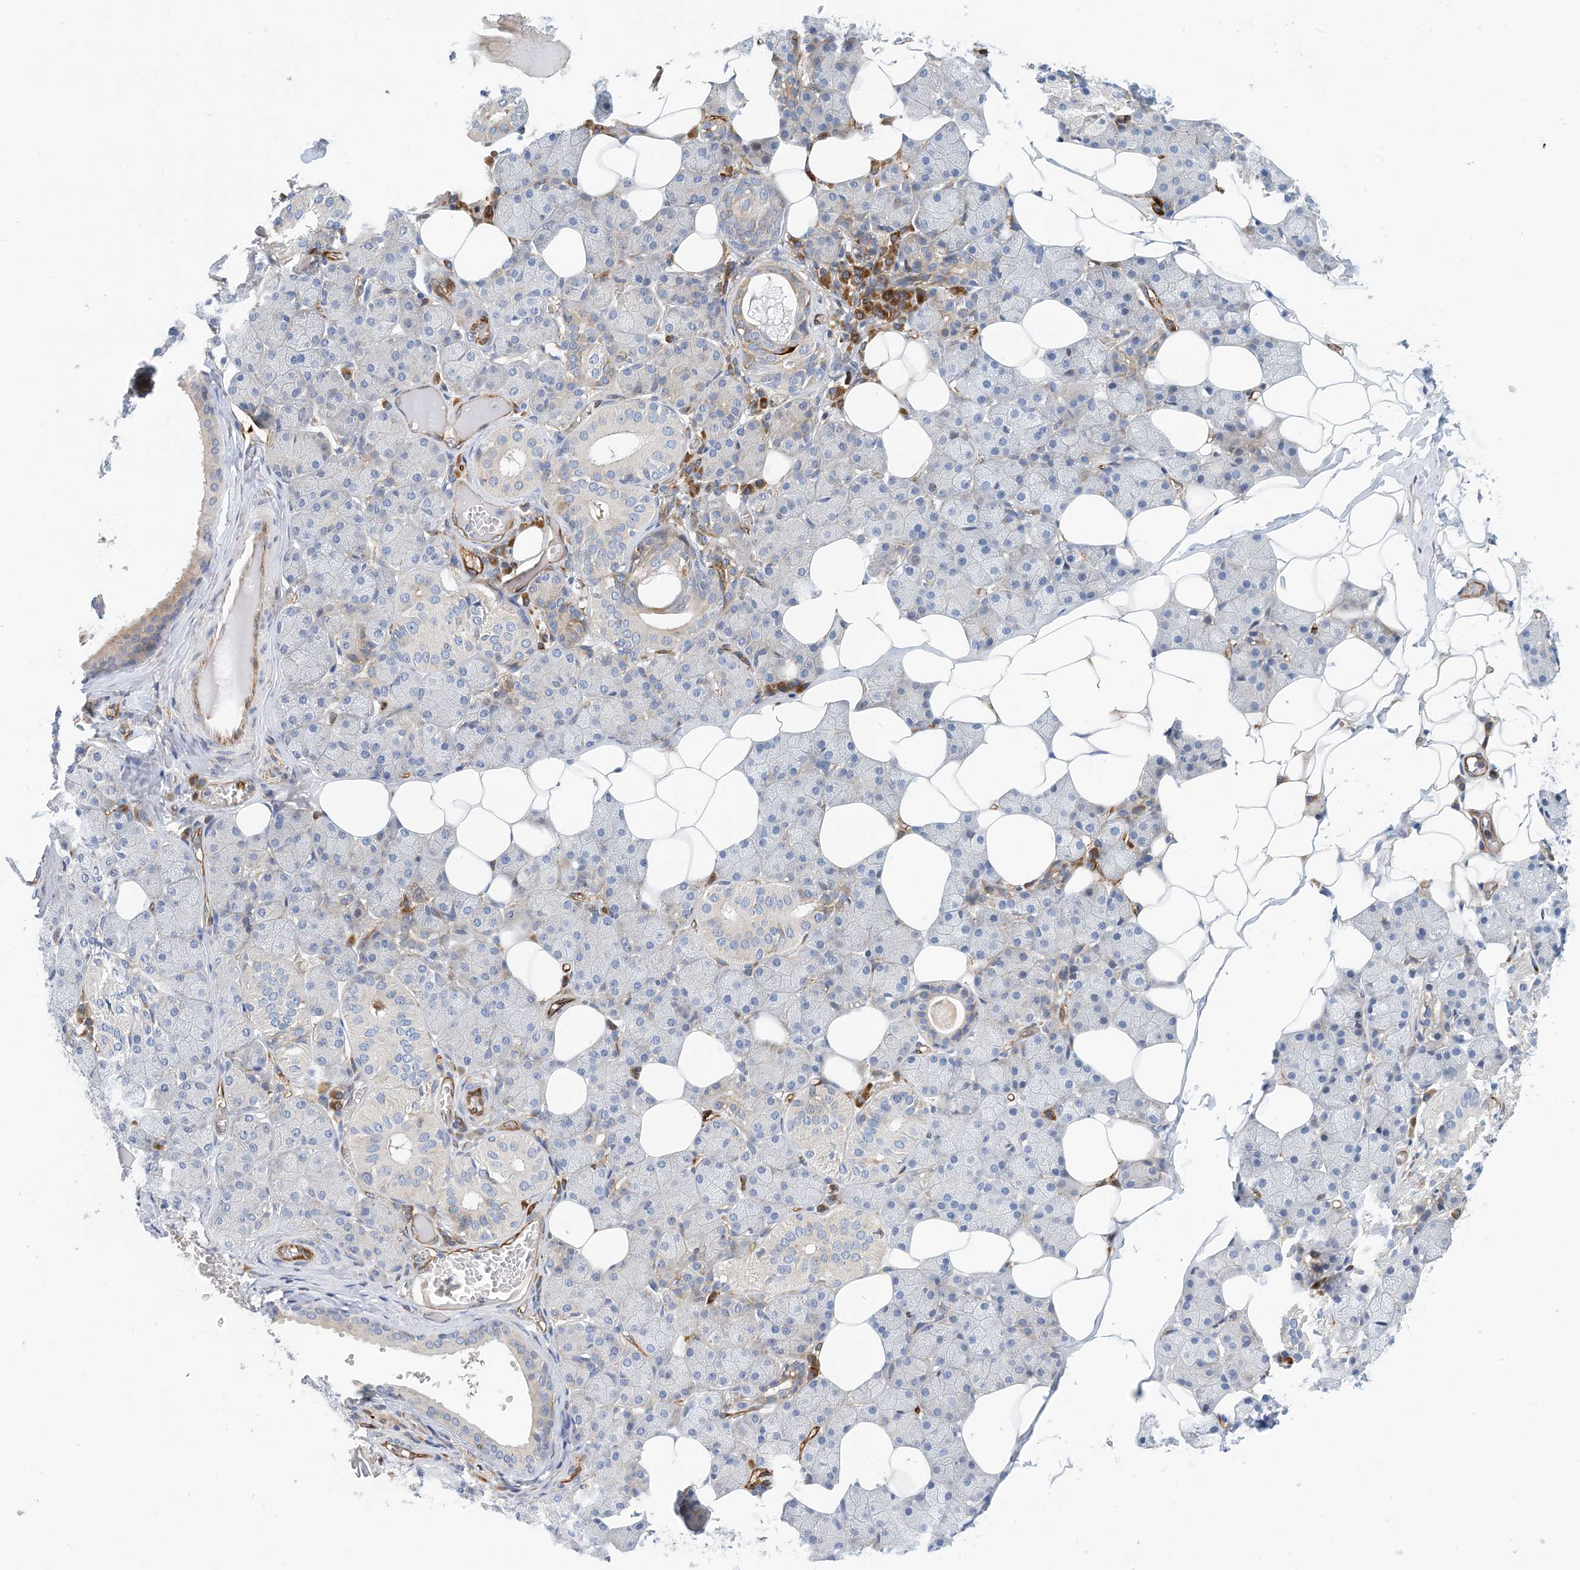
{"staining": {"intensity": "moderate", "quantity": "<25%", "location": "cytoplasmic/membranous"}, "tissue": "salivary gland", "cell_type": "Glandular cells", "image_type": "normal", "snomed": [{"axis": "morphology", "description": "Normal tissue, NOS"}, {"axis": "topography", "description": "Salivary gland"}], "caption": "Moderate cytoplasmic/membranous positivity is seen in approximately <25% of glandular cells in normal salivary gland.", "gene": "PCDHA2", "patient": {"sex": "female", "age": 33}}